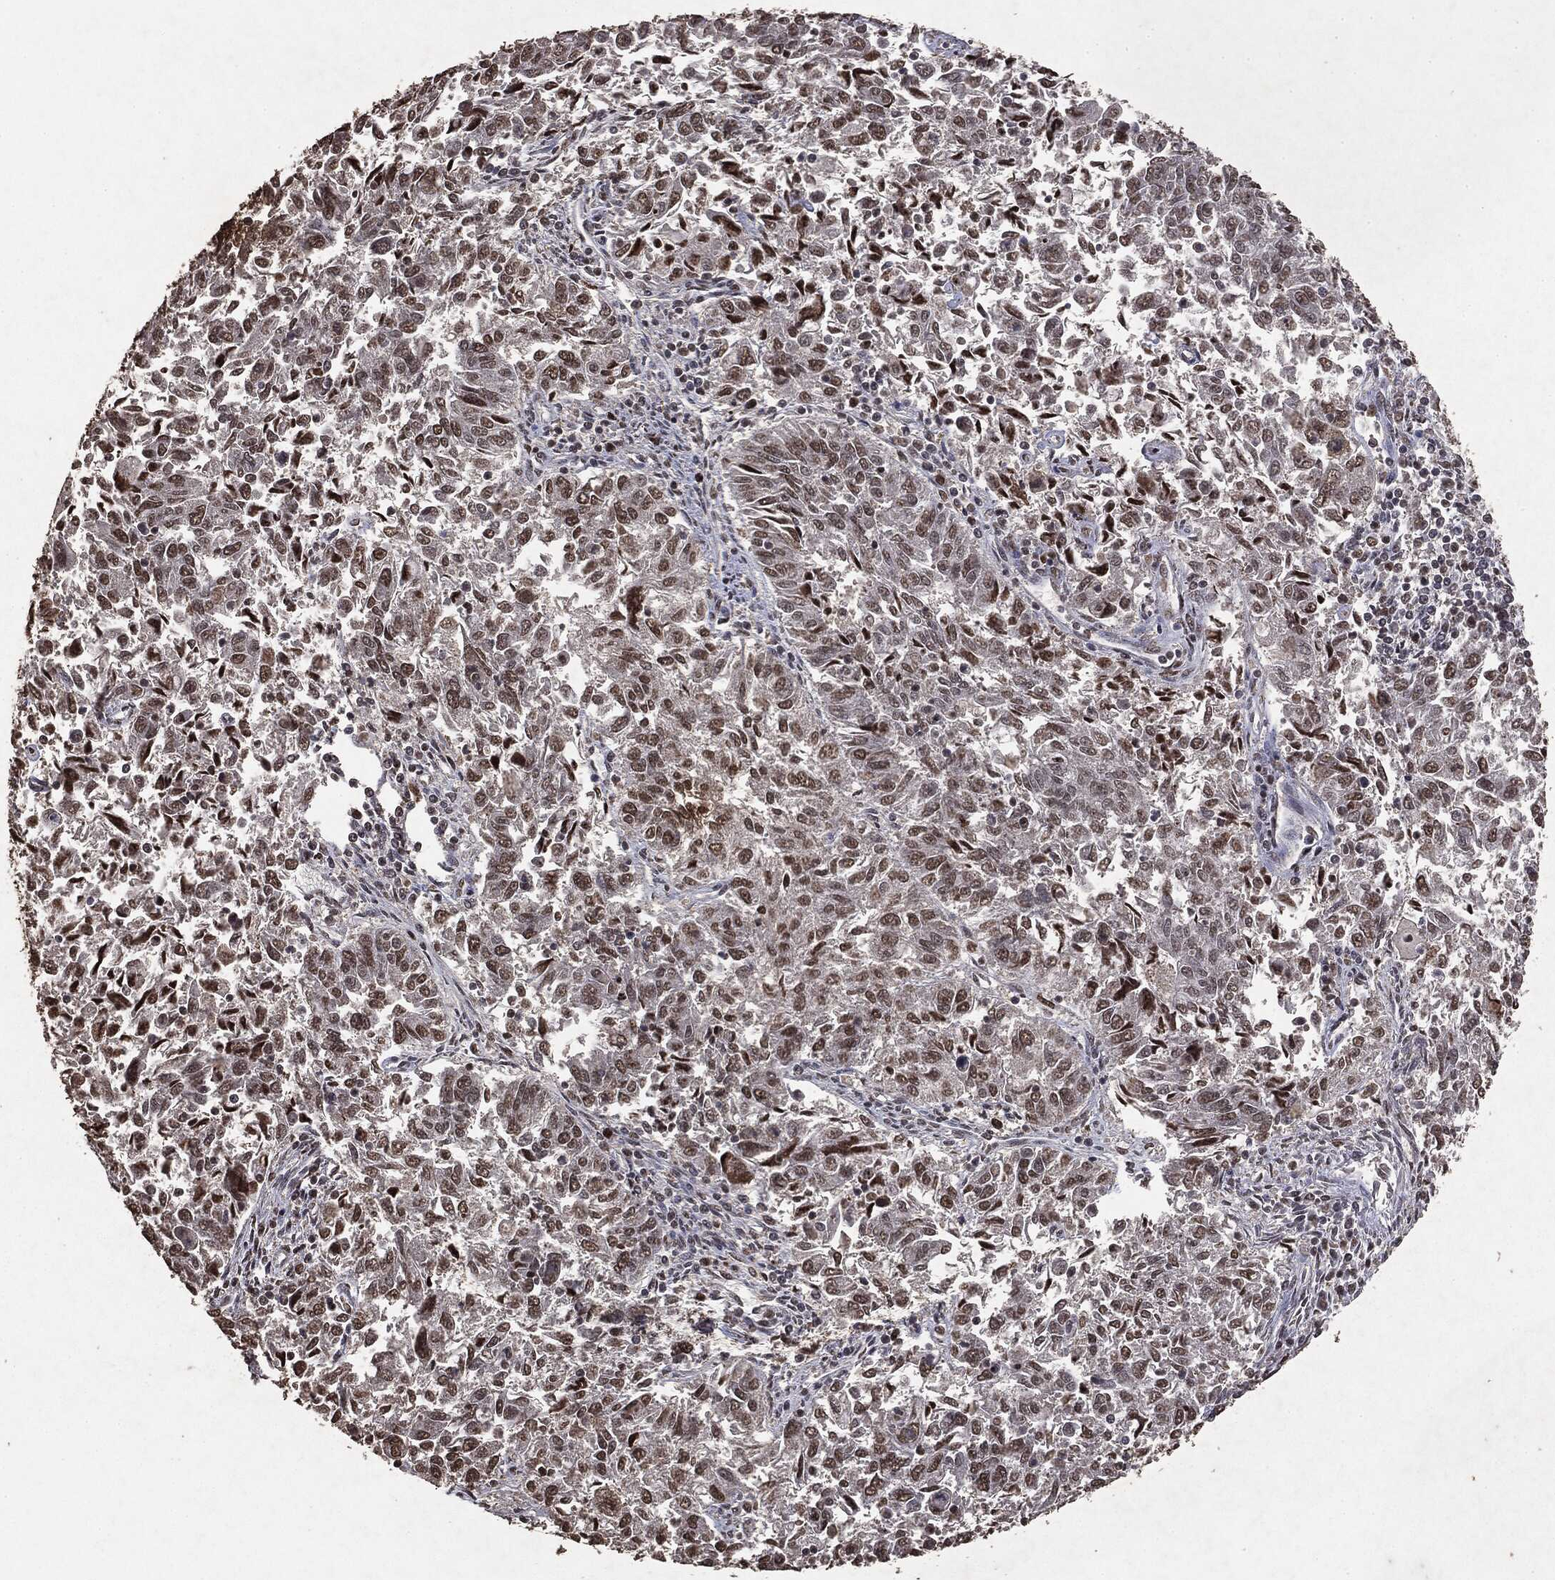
{"staining": {"intensity": "moderate", "quantity": "25%-75%", "location": "nuclear"}, "tissue": "endometrial cancer", "cell_type": "Tumor cells", "image_type": "cancer", "snomed": [{"axis": "morphology", "description": "Adenocarcinoma, NOS"}, {"axis": "topography", "description": "Endometrium"}], "caption": "Protein expression analysis of endometrial cancer exhibits moderate nuclear positivity in about 25%-75% of tumor cells.", "gene": "RAD18", "patient": {"sex": "female", "age": 42}}